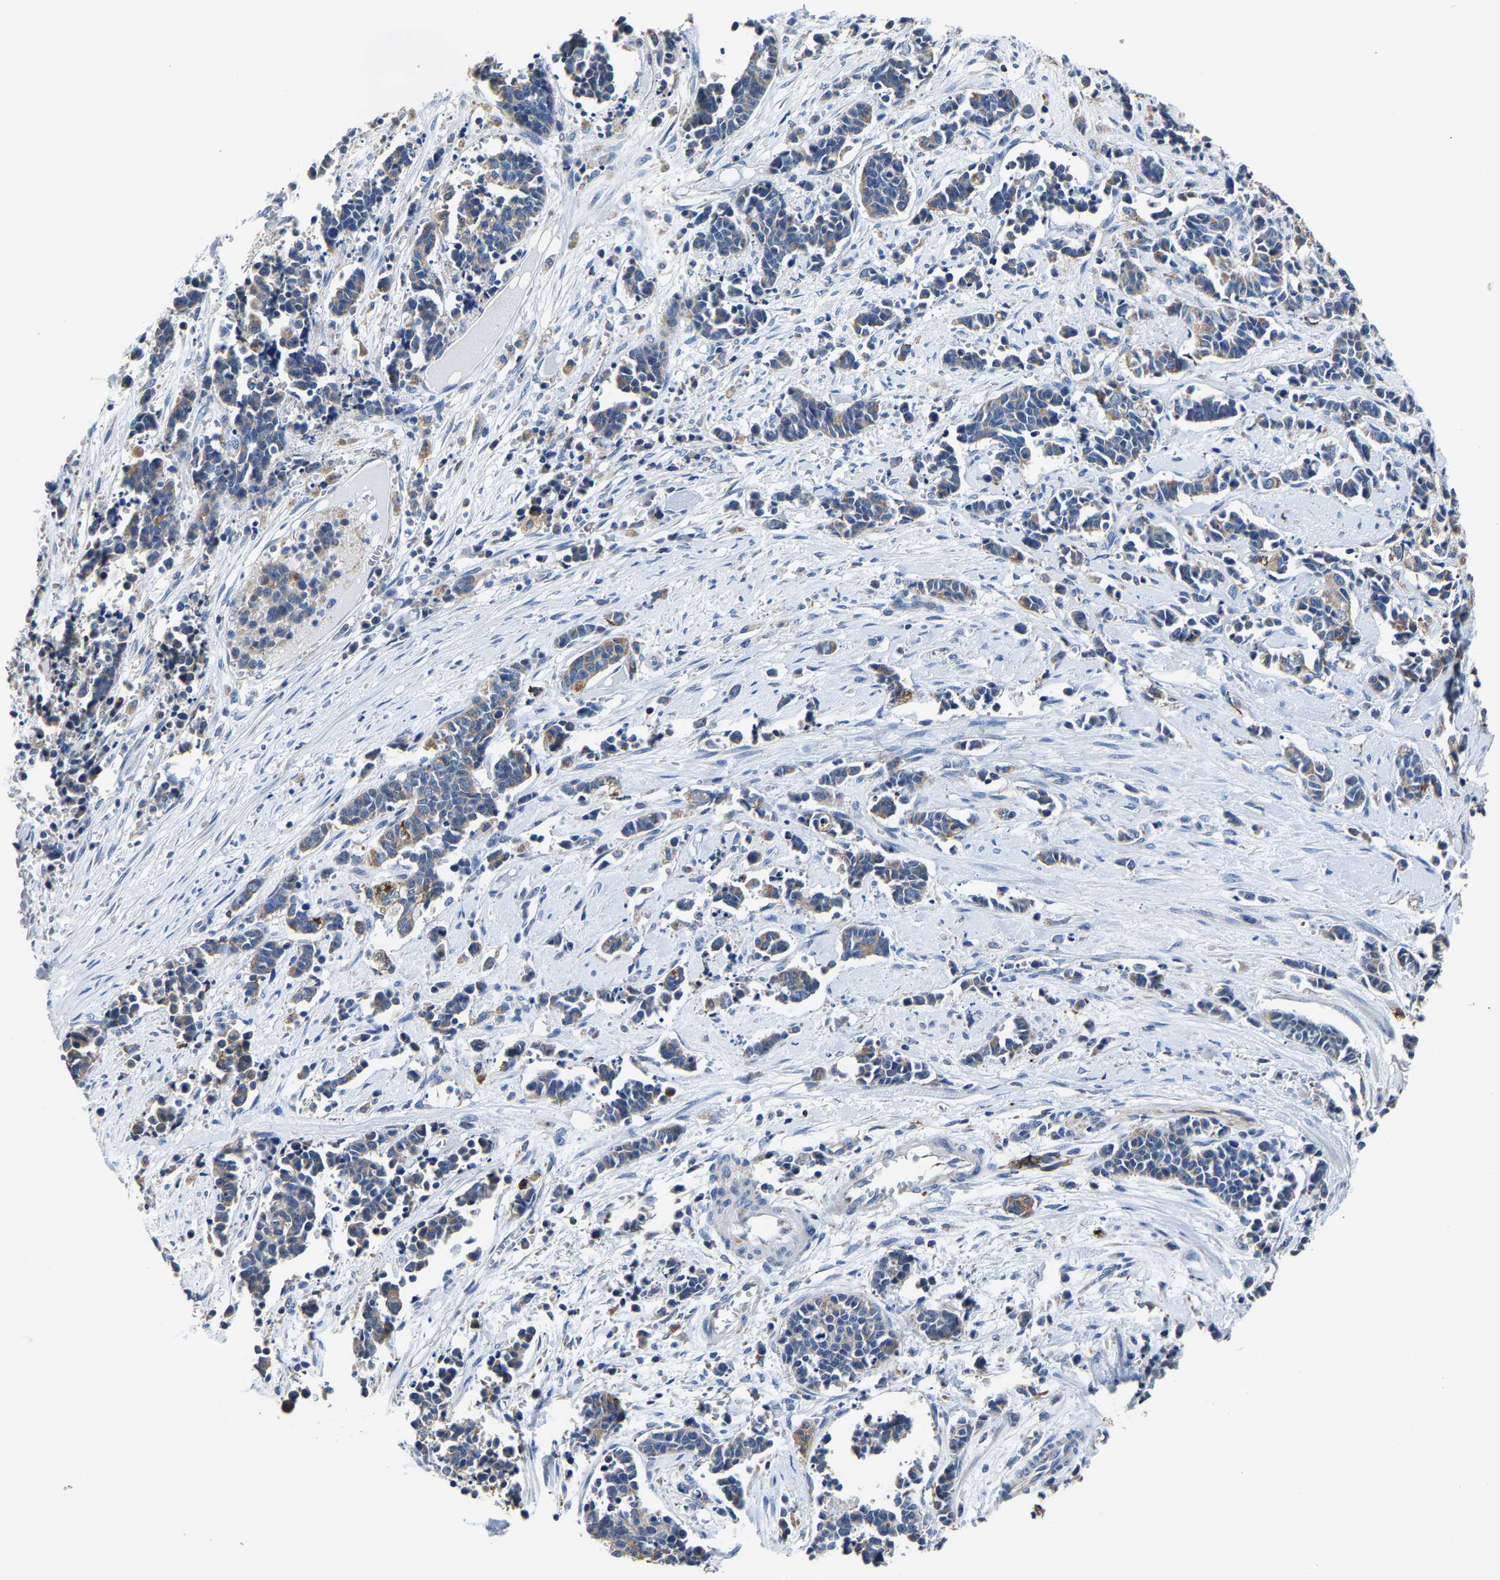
{"staining": {"intensity": "weak", "quantity": "25%-75%", "location": "cytoplasmic/membranous"}, "tissue": "cervical cancer", "cell_type": "Tumor cells", "image_type": "cancer", "snomed": [{"axis": "morphology", "description": "Squamous cell carcinoma, NOS"}, {"axis": "topography", "description": "Cervix"}], "caption": "Protein staining of cervical cancer (squamous cell carcinoma) tissue shows weak cytoplasmic/membranous positivity in approximately 25%-75% of tumor cells.", "gene": "AGK", "patient": {"sex": "female", "age": 35}}